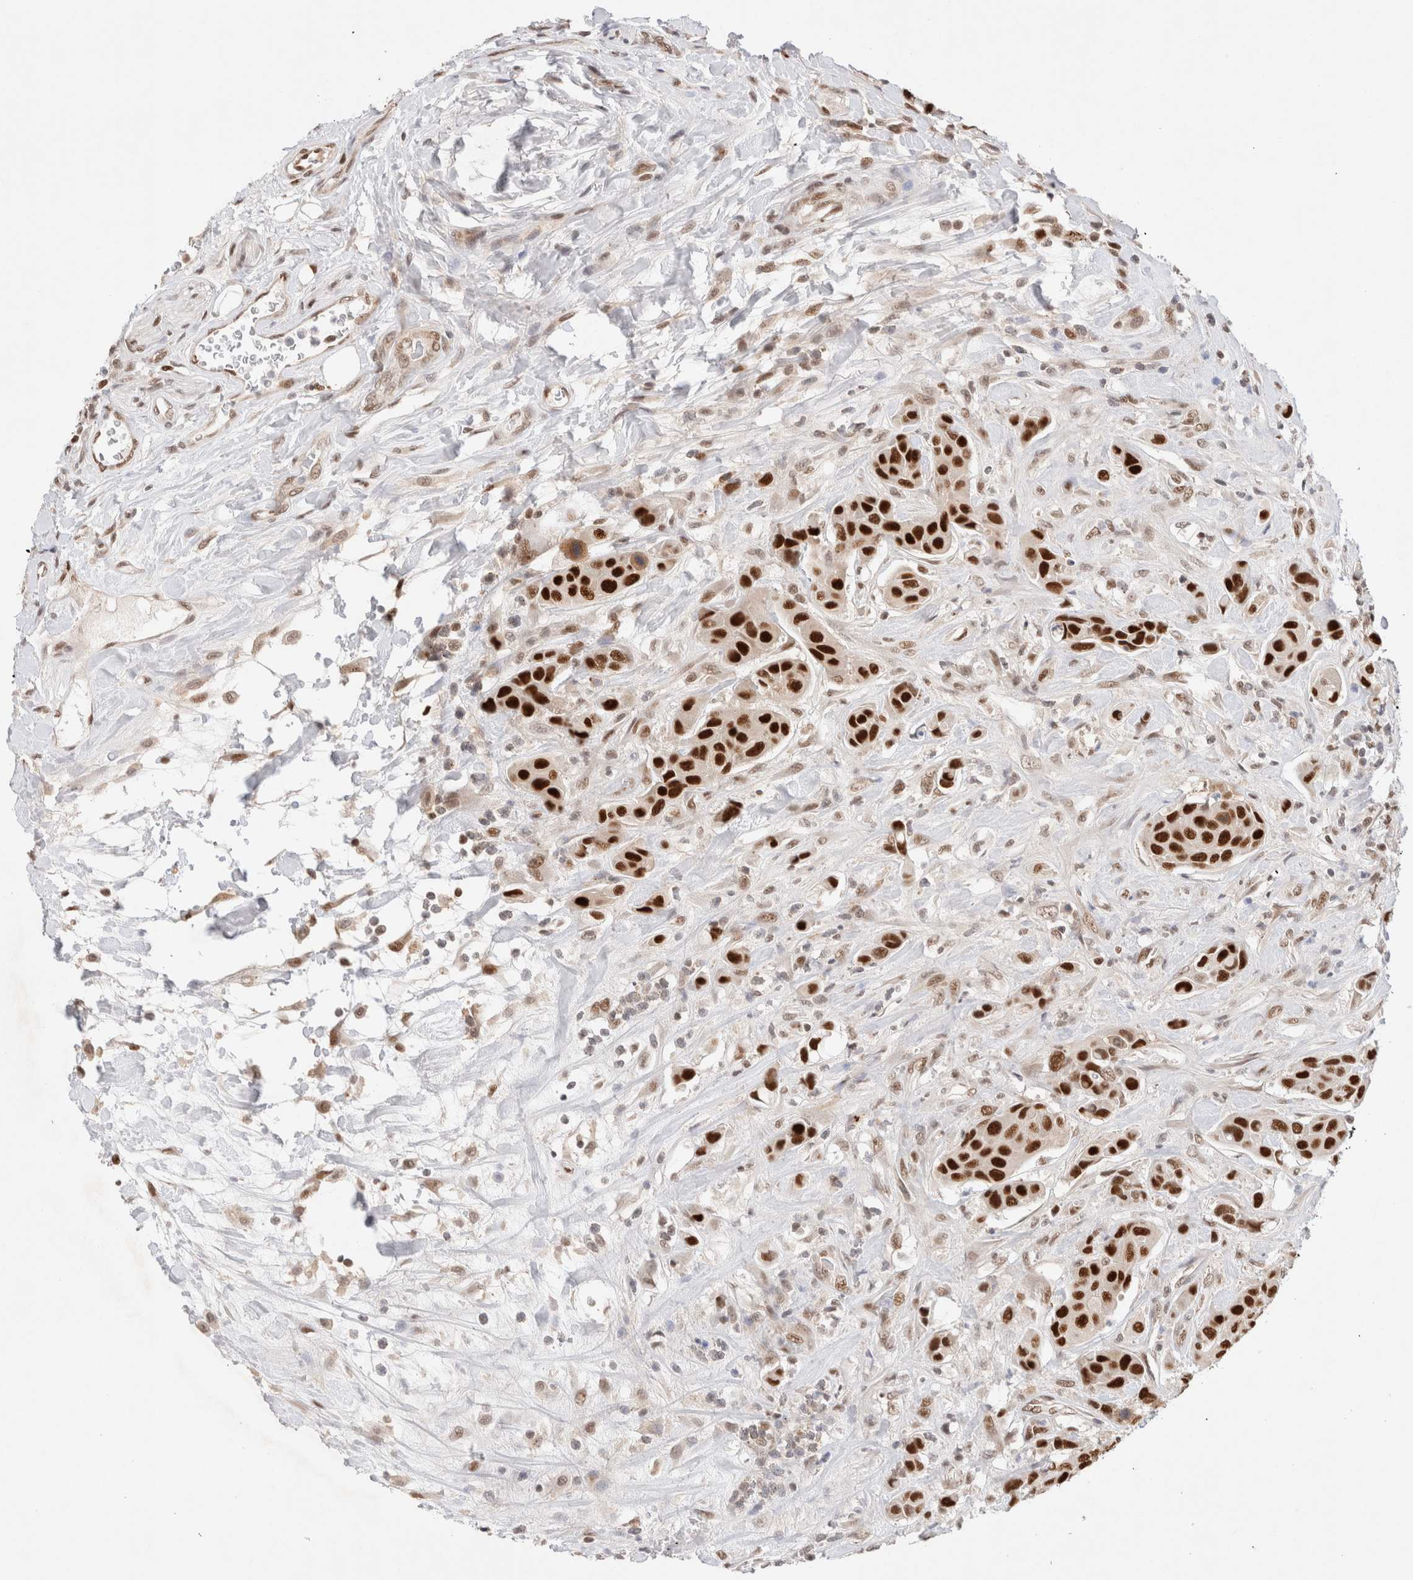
{"staining": {"intensity": "strong", "quantity": ">75%", "location": "nuclear"}, "tissue": "urothelial cancer", "cell_type": "Tumor cells", "image_type": "cancer", "snomed": [{"axis": "morphology", "description": "Urothelial carcinoma, High grade"}, {"axis": "topography", "description": "Urinary bladder"}], "caption": "Urothelial cancer was stained to show a protein in brown. There is high levels of strong nuclear expression in approximately >75% of tumor cells. (DAB (3,3'-diaminobenzidine) IHC with brightfield microscopy, high magnification).", "gene": "GTF2I", "patient": {"sex": "male", "age": 50}}